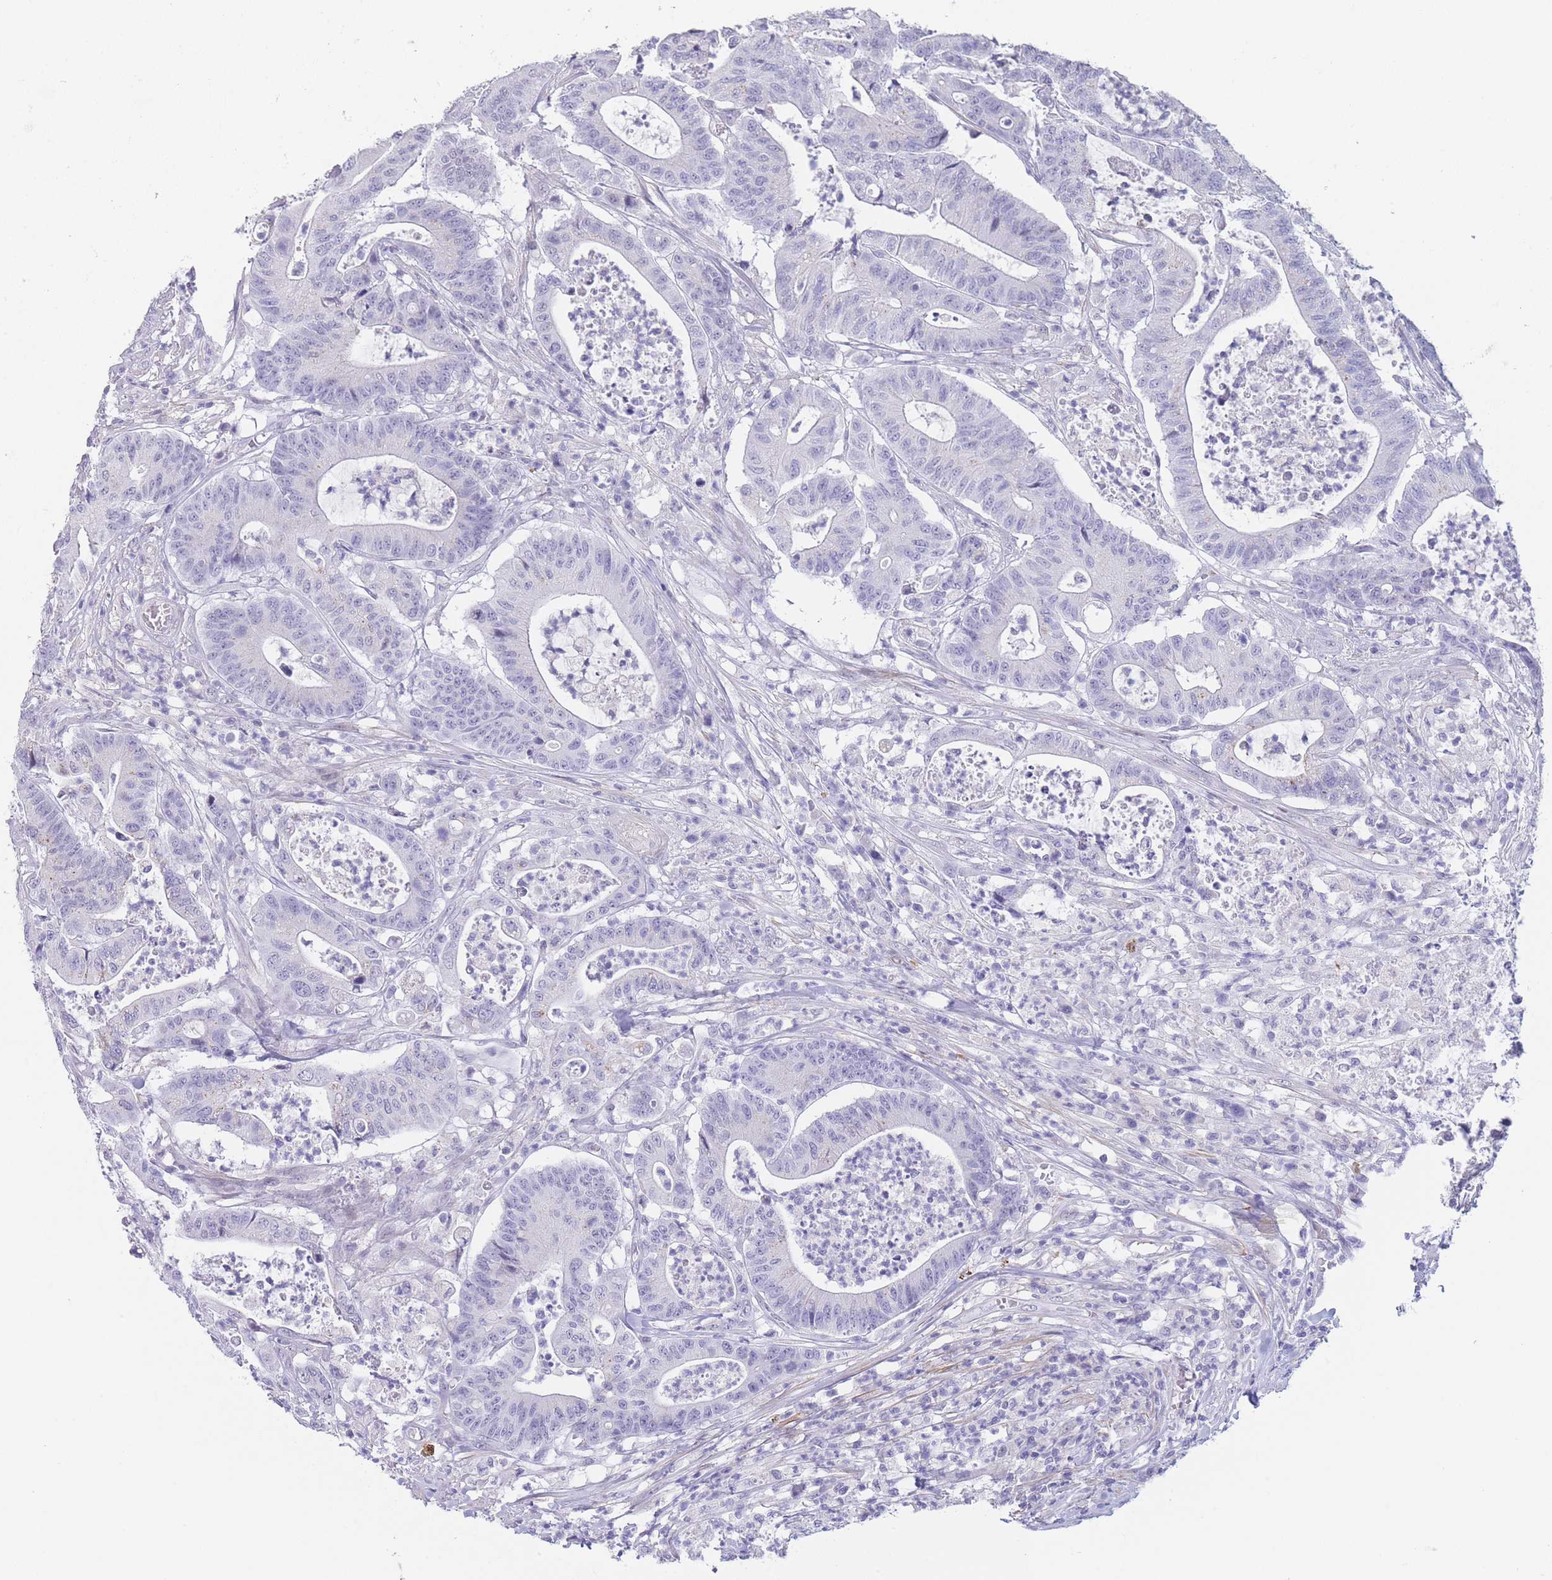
{"staining": {"intensity": "negative", "quantity": "none", "location": "none"}, "tissue": "colorectal cancer", "cell_type": "Tumor cells", "image_type": "cancer", "snomed": [{"axis": "morphology", "description": "Adenocarcinoma, NOS"}, {"axis": "topography", "description": "Colon"}], "caption": "Immunohistochemistry micrograph of neoplastic tissue: human colorectal cancer stained with DAB (3,3'-diaminobenzidine) demonstrates no significant protein expression in tumor cells.", "gene": "ASAP3", "patient": {"sex": "female", "age": 84}}